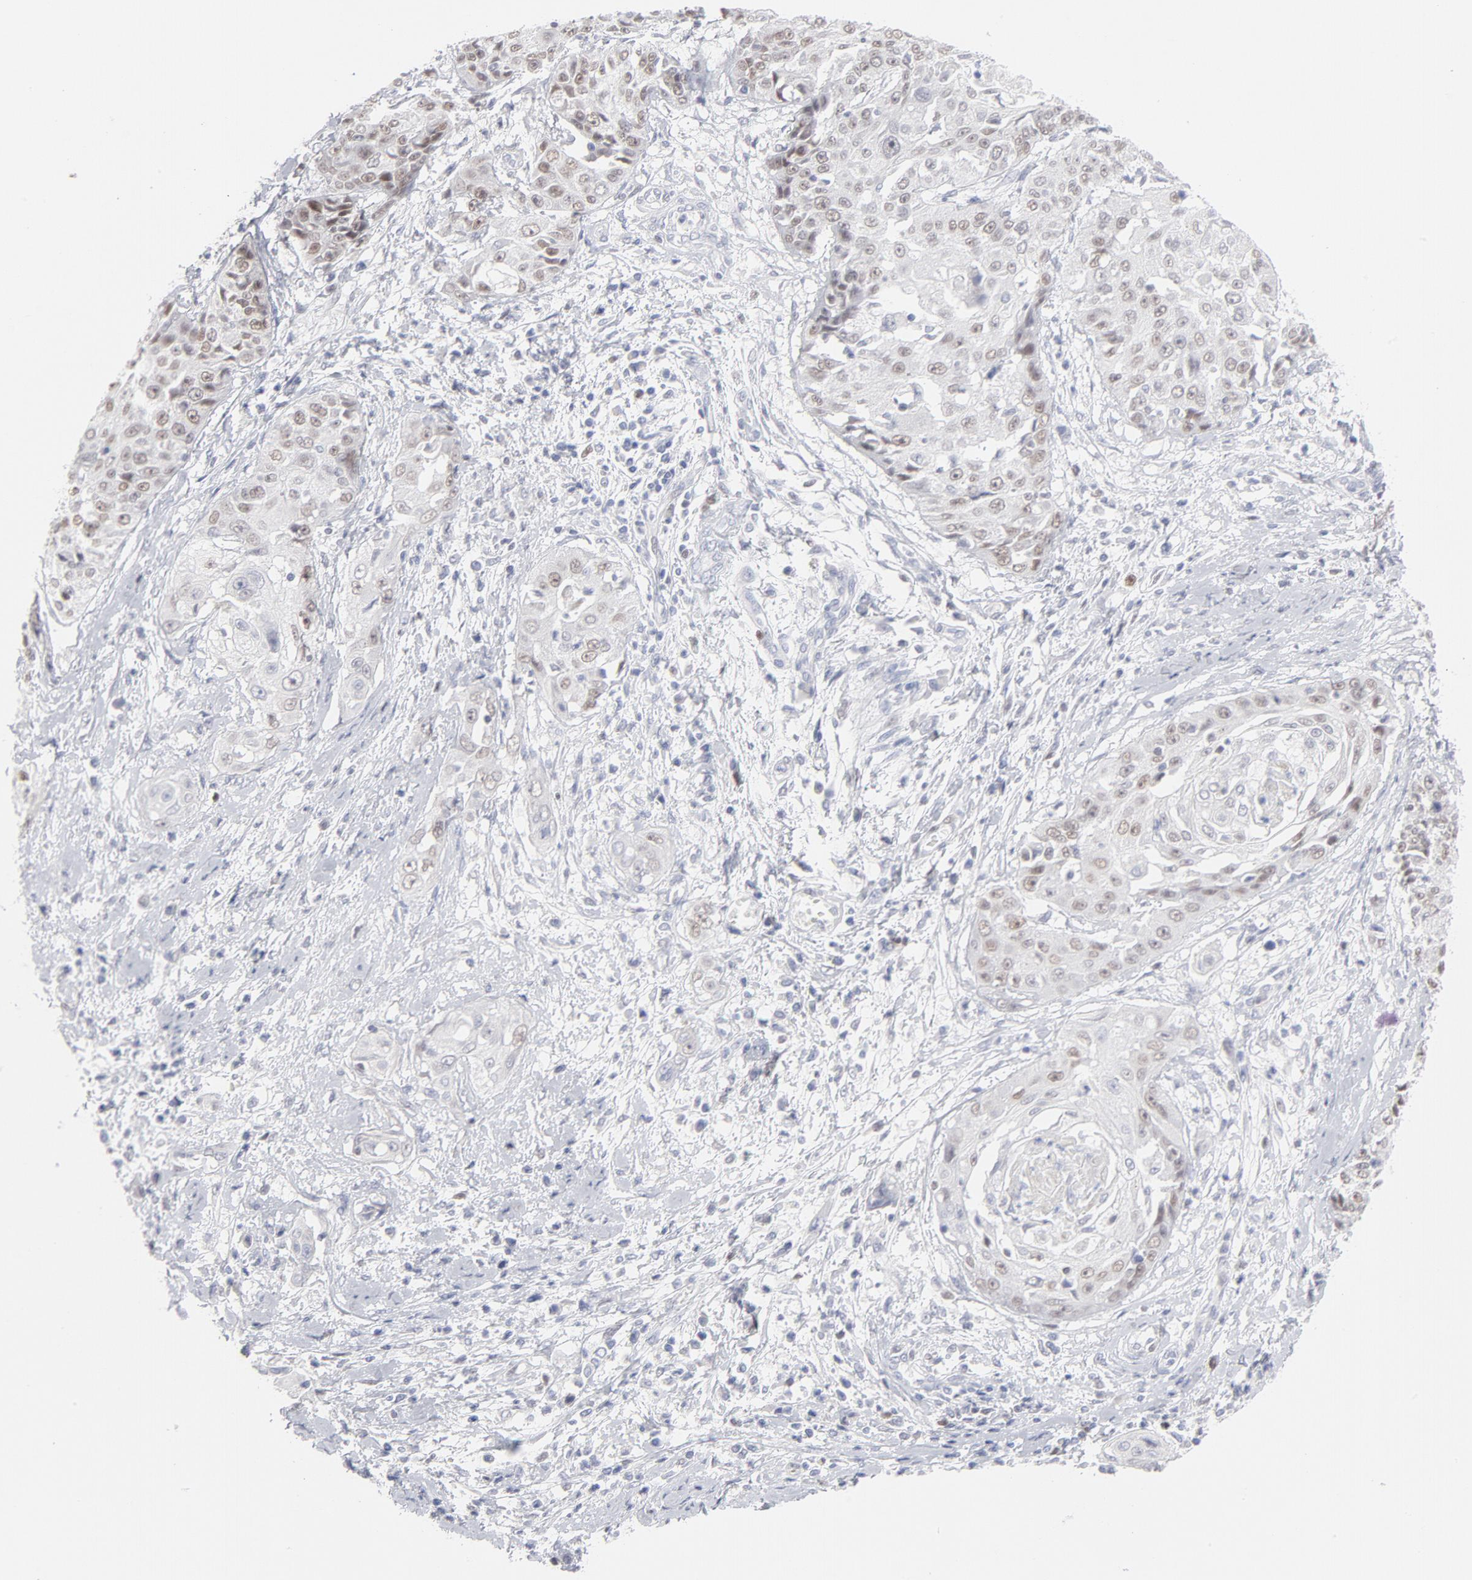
{"staining": {"intensity": "weak", "quantity": "25%-75%", "location": "nuclear"}, "tissue": "cervical cancer", "cell_type": "Tumor cells", "image_type": "cancer", "snomed": [{"axis": "morphology", "description": "Squamous cell carcinoma, NOS"}, {"axis": "topography", "description": "Cervix"}], "caption": "Weak nuclear positivity for a protein is identified in approximately 25%-75% of tumor cells of cervical cancer (squamous cell carcinoma) using immunohistochemistry (IHC).", "gene": "MCM7", "patient": {"sex": "female", "age": 64}}